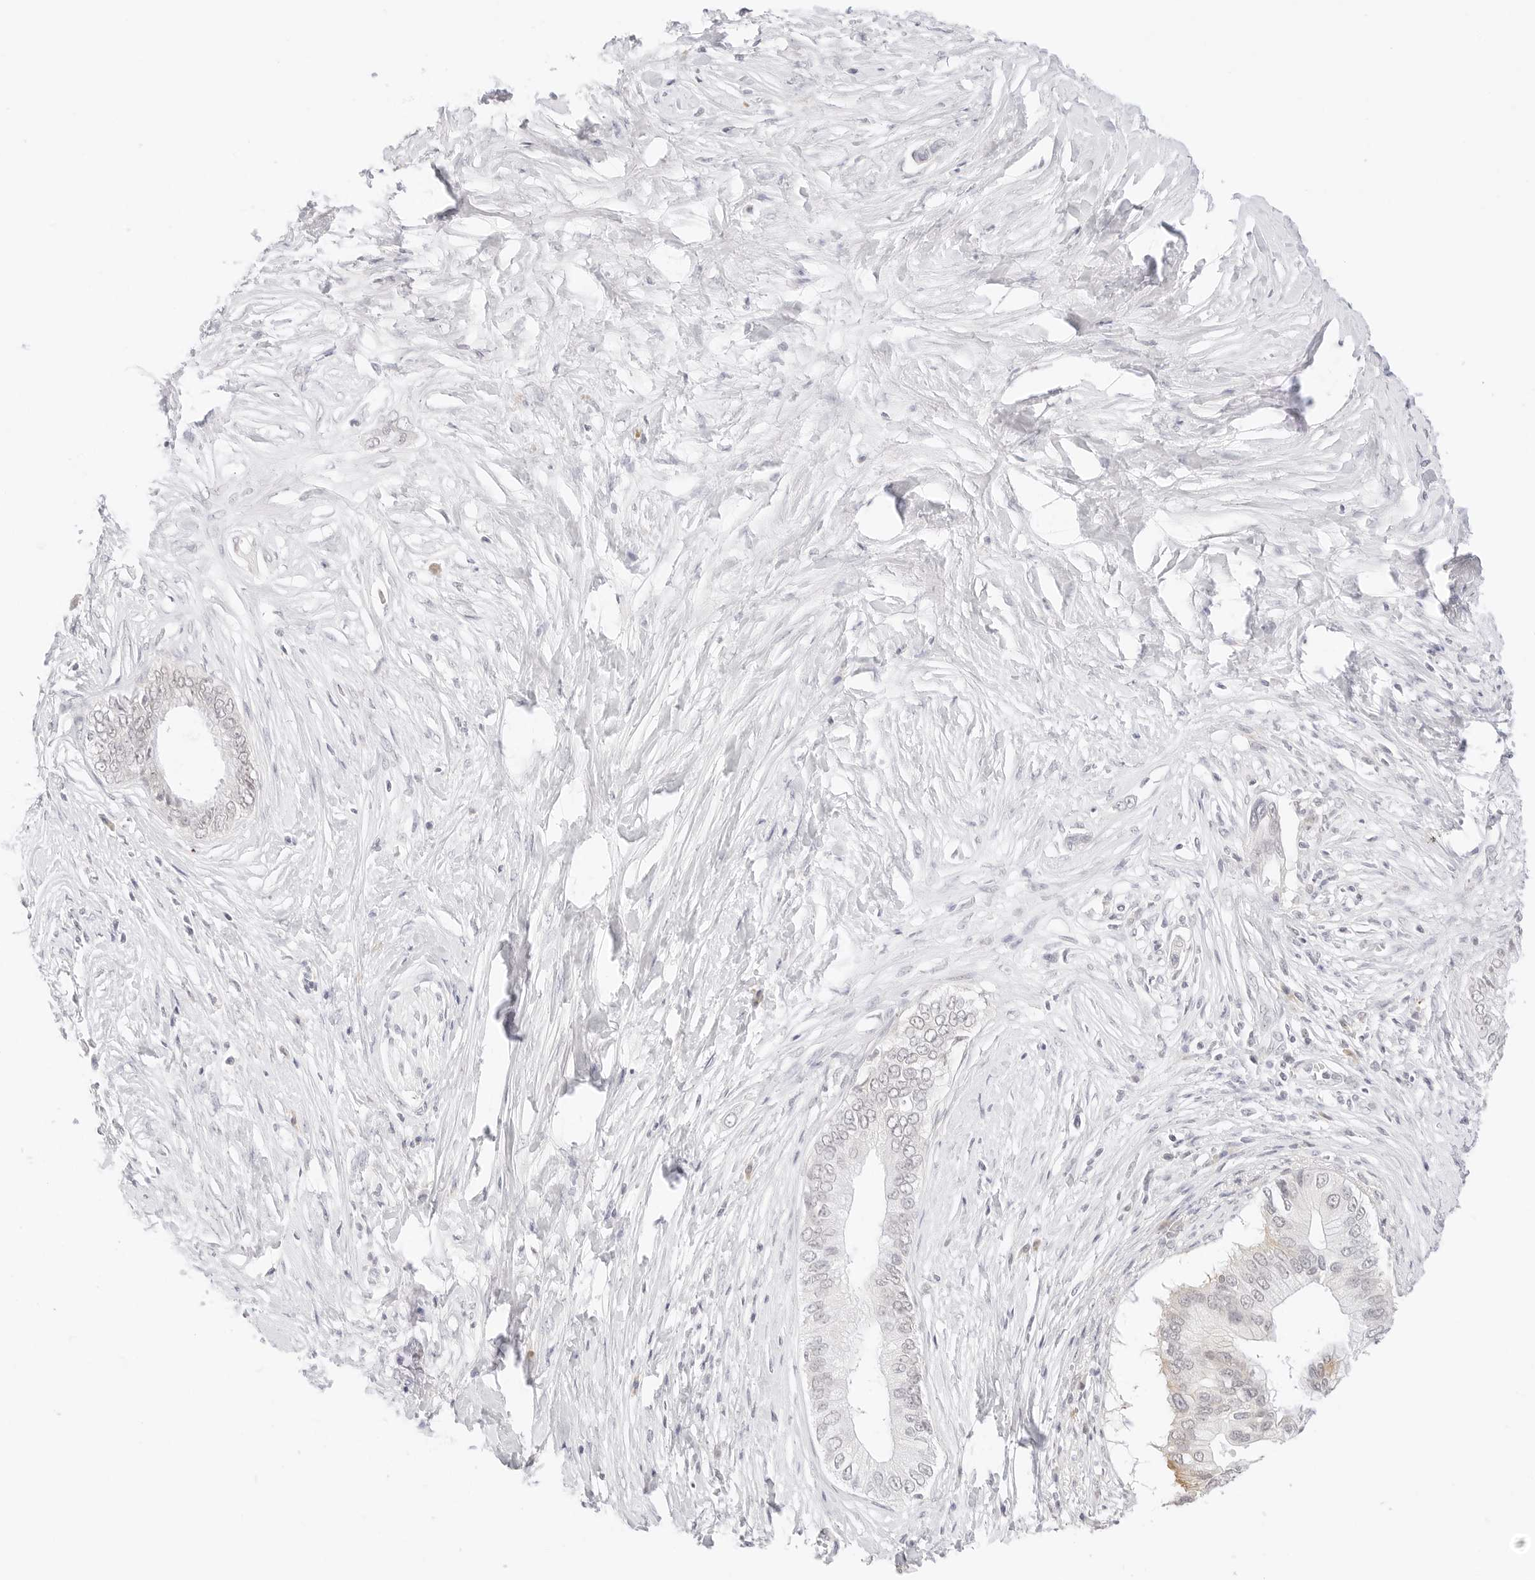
{"staining": {"intensity": "negative", "quantity": "none", "location": "none"}, "tissue": "pancreatic cancer", "cell_type": "Tumor cells", "image_type": "cancer", "snomed": [{"axis": "morphology", "description": "Normal tissue, NOS"}, {"axis": "morphology", "description": "Adenocarcinoma, NOS"}, {"axis": "topography", "description": "Pancreas"}, {"axis": "topography", "description": "Peripheral nerve tissue"}], "caption": "This photomicrograph is of adenocarcinoma (pancreatic) stained with IHC to label a protein in brown with the nuclei are counter-stained blue. There is no staining in tumor cells.", "gene": "XKR4", "patient": {"sex": "male", "age": 59}}